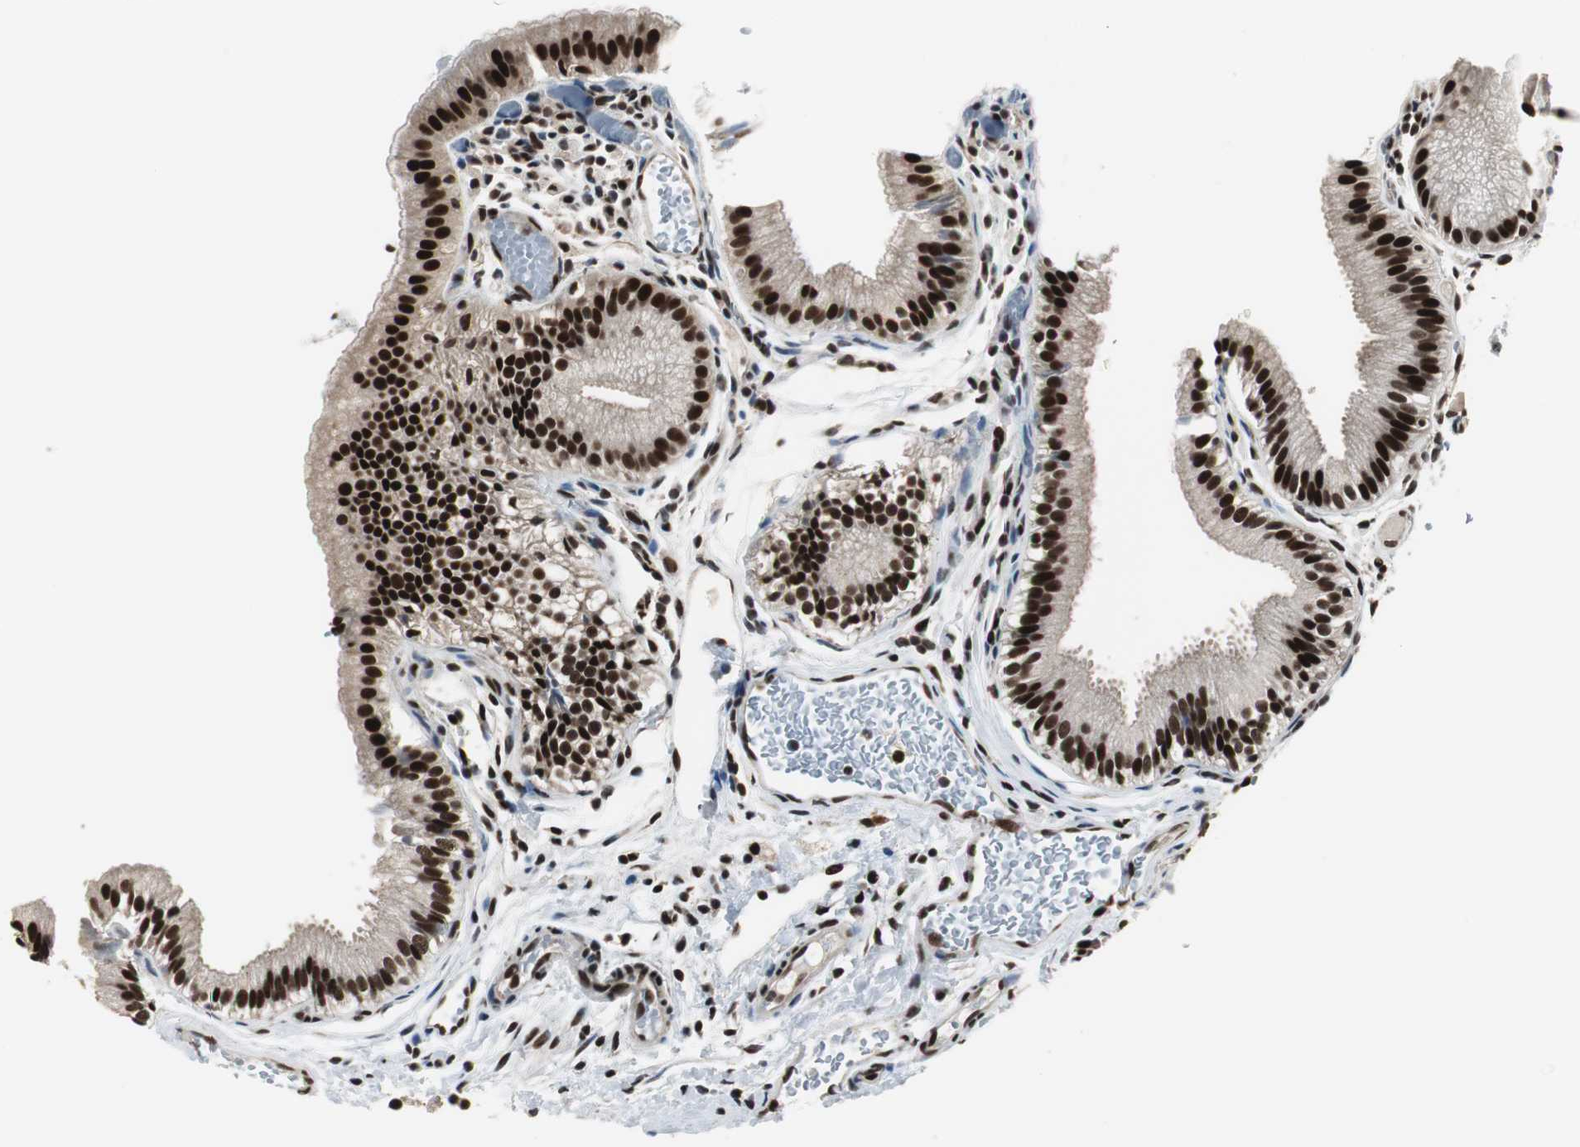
{"staining": {"intensity": "strong", "quantity": ">75%", "location": "nuclear"}, "tissue": "gallbladder", "cell_type": "Glandular cells", "image_type": "normal", "snomed": [{"axis": "morphology", "description": "Normal tissue, NOS"}, {"axis": "topography", "description": "Gallbladder"}], "caption": "DAB (3,3'-diaminobenzidine) immunohistochemical staining of benign human gallbladder reveals strong nuclear protein expression in approximately >75% of glandular cells.", "gene": "CDK9", "patient": {"sex": "female", "age": 26}}